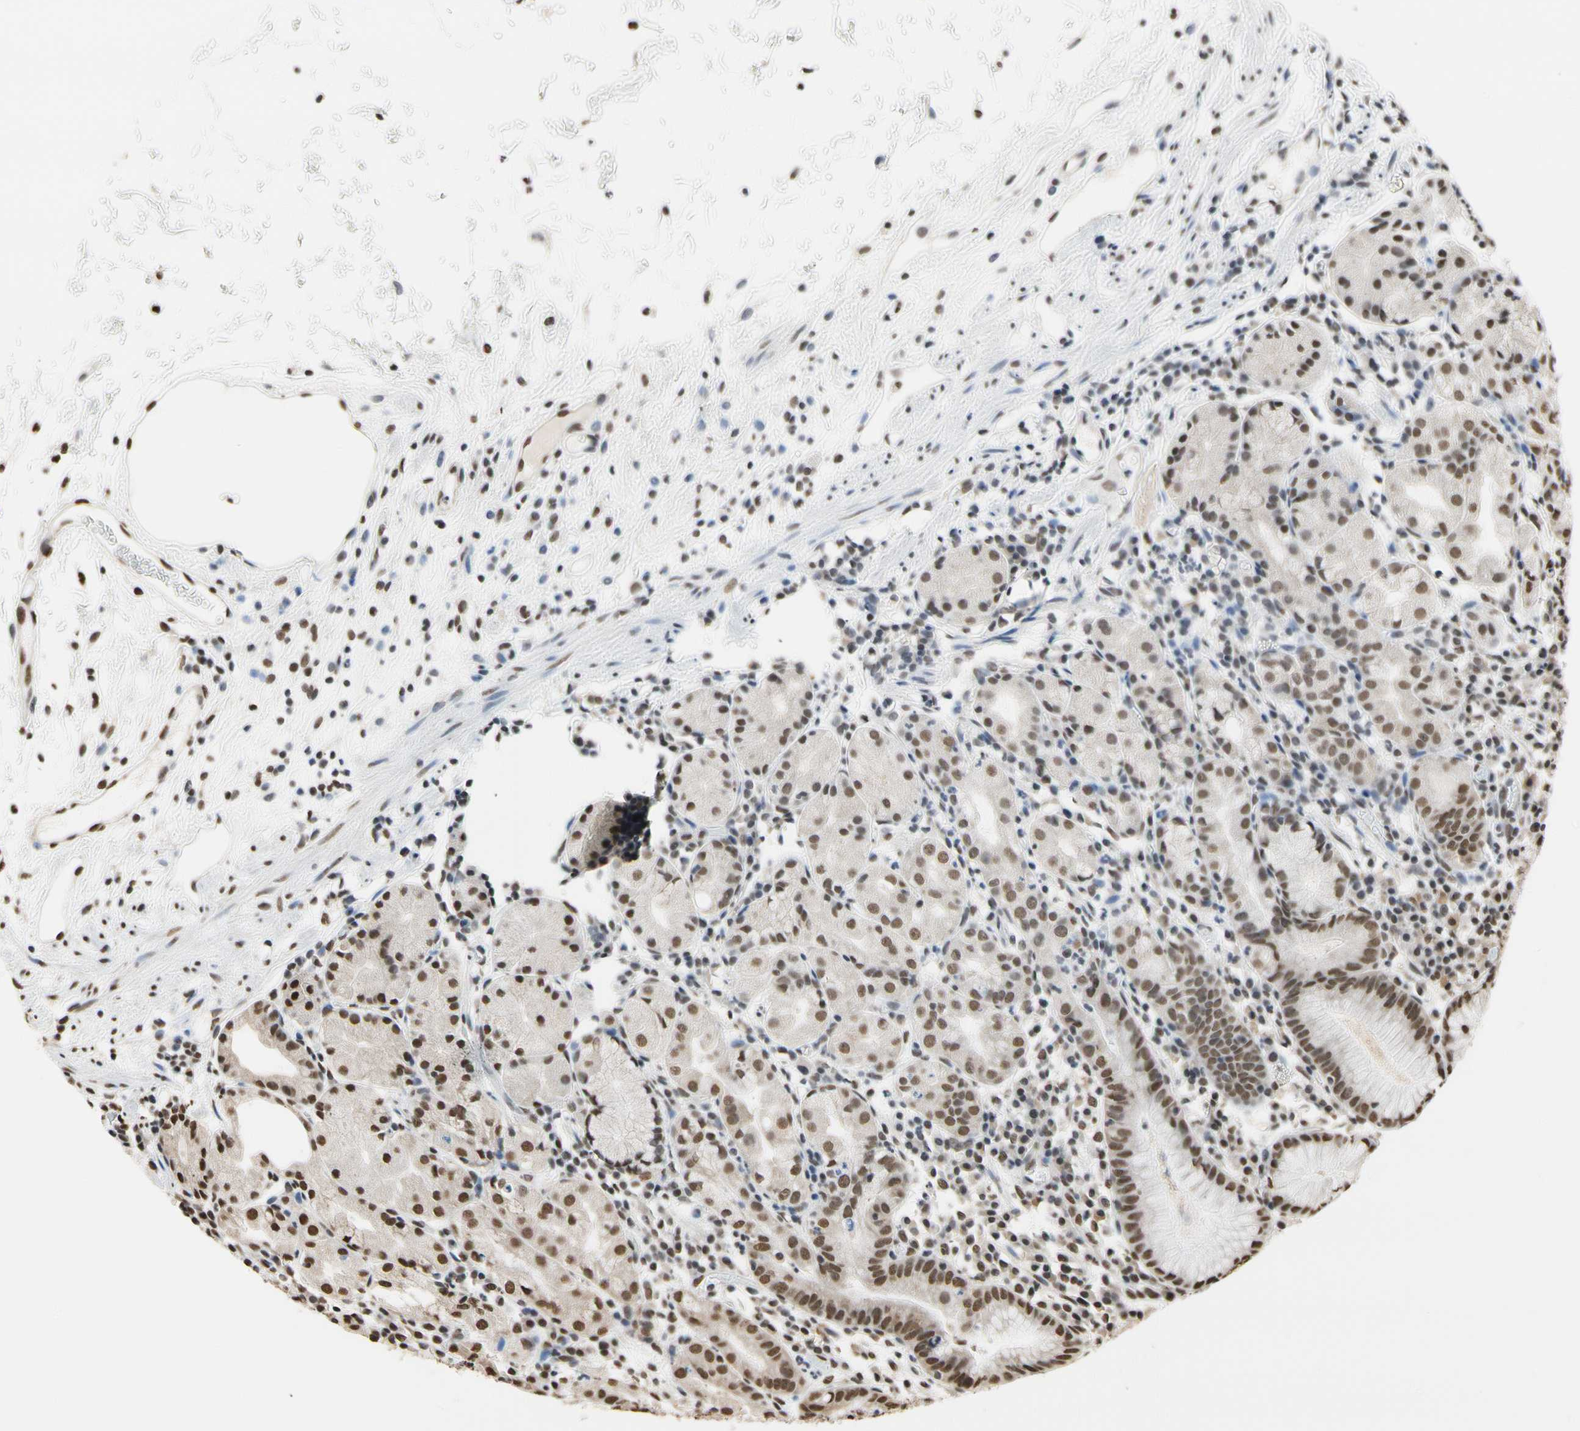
{"staining": {"intensity": "moderate", "quantity": "25%-75%", "location": "nuclear"}, "tissue": "stomach", "cell_type": "Glandular cells", "image_type": "normal", "snomed": [{"axis": "morphology", "description": "Normal tissue, NOS"}, {"axis": "topography", "description": "Stomach"}, {"axis": "topography", "description": "Stomach, lower"}], "caption": "IHC histopathology image of unremarkable human stomach stained for a protein (brown), which reveals medium levels of moderate nuclear positivity in approximately 25%-75% of glandular cells.", "gene": "HNRNPK", "patient": {"sex": "female", "age": 75}}